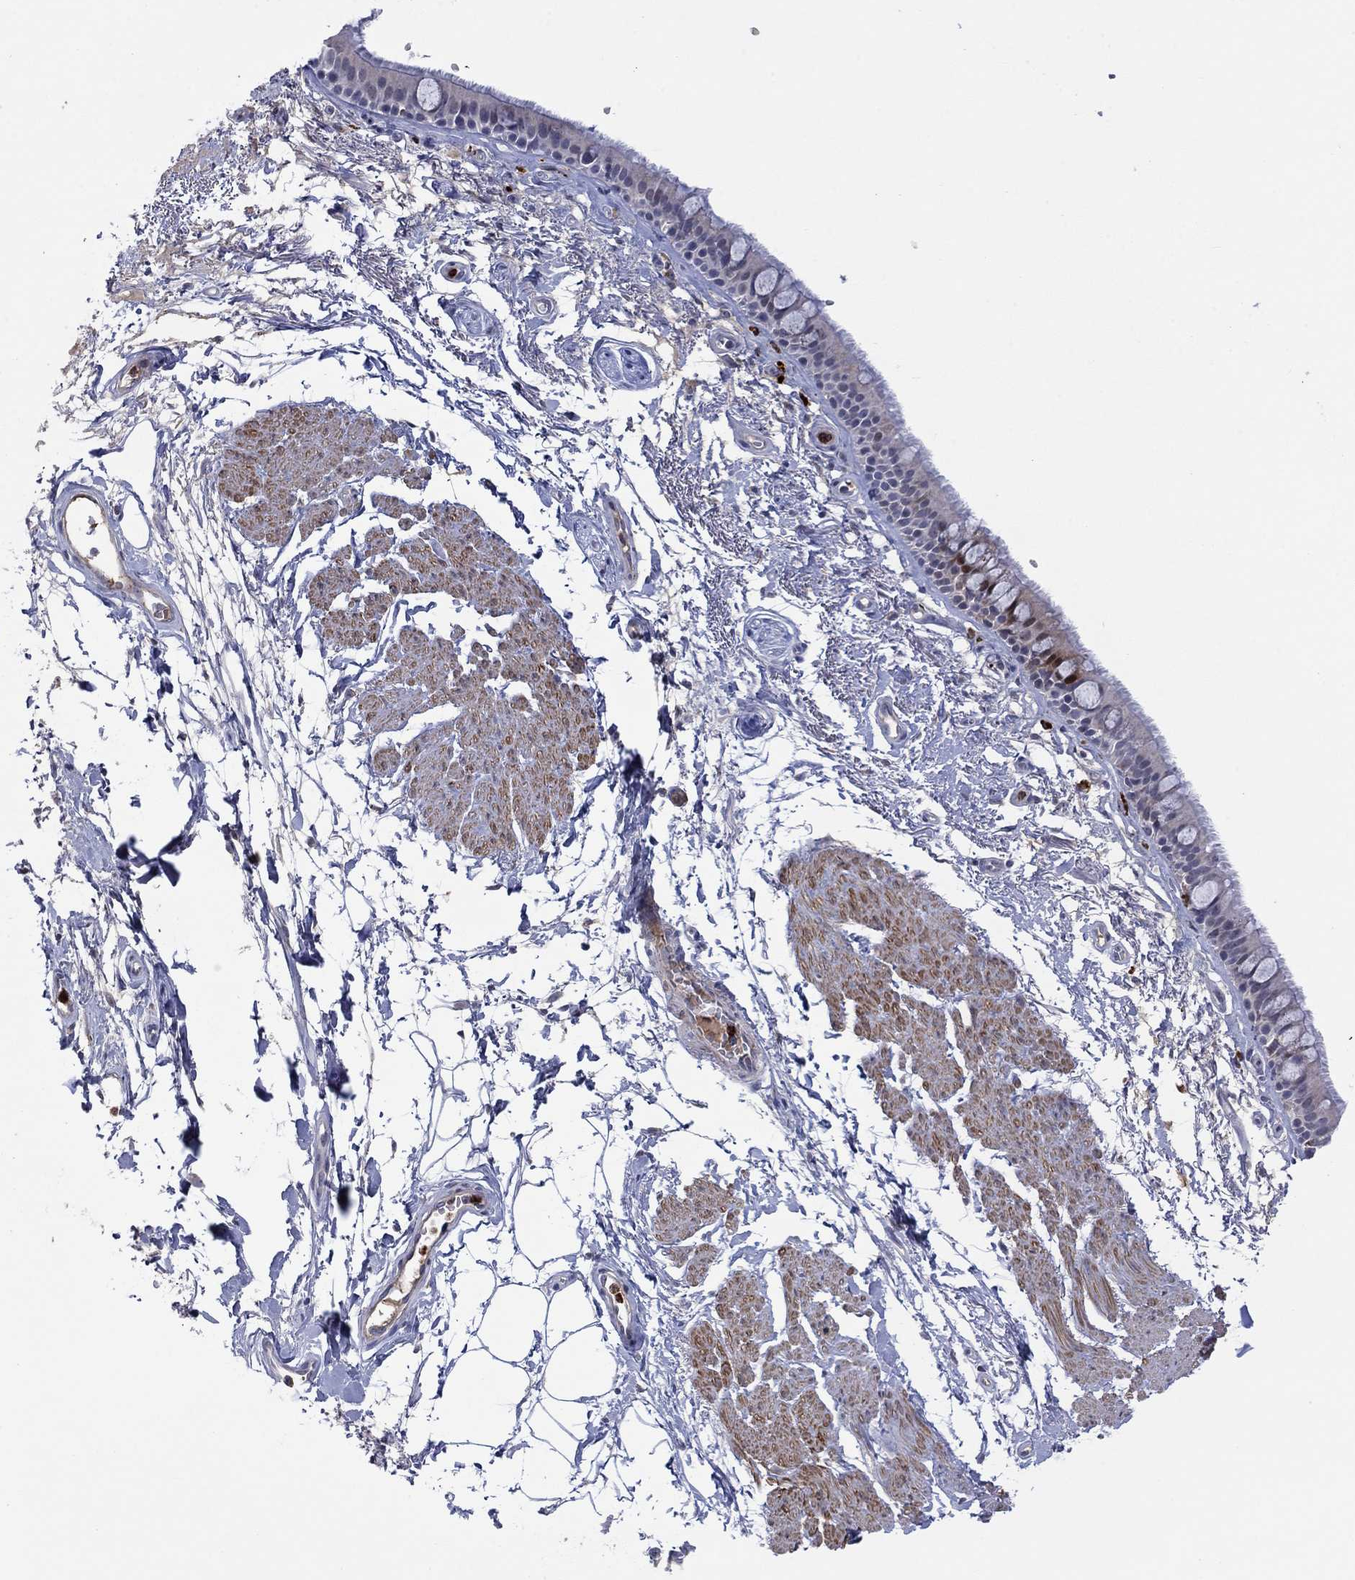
{"staining": {"intensity": "moderate", "quantity": "<25%", "location": "cytoplasmic/membranous"}, "tissue": "bronchus", "cell_type": "Respiratory epithelial cells", "image_type": "normal", "snomed": [{"axis": "morphology", "description": "Normal tissue, NOS"}, {"axis": "topography", "description": "Cartilage tissue"}, {"axis": "topography", "description": "Bronchus"}], "caption": "A brown stain labels moderate cytoplasmic/membranous positivity of a protein in respiratory epithelial cells of normal human bronchus.", "gene": "MTRFR", "patient": {"sex": "male", "age": 66}}